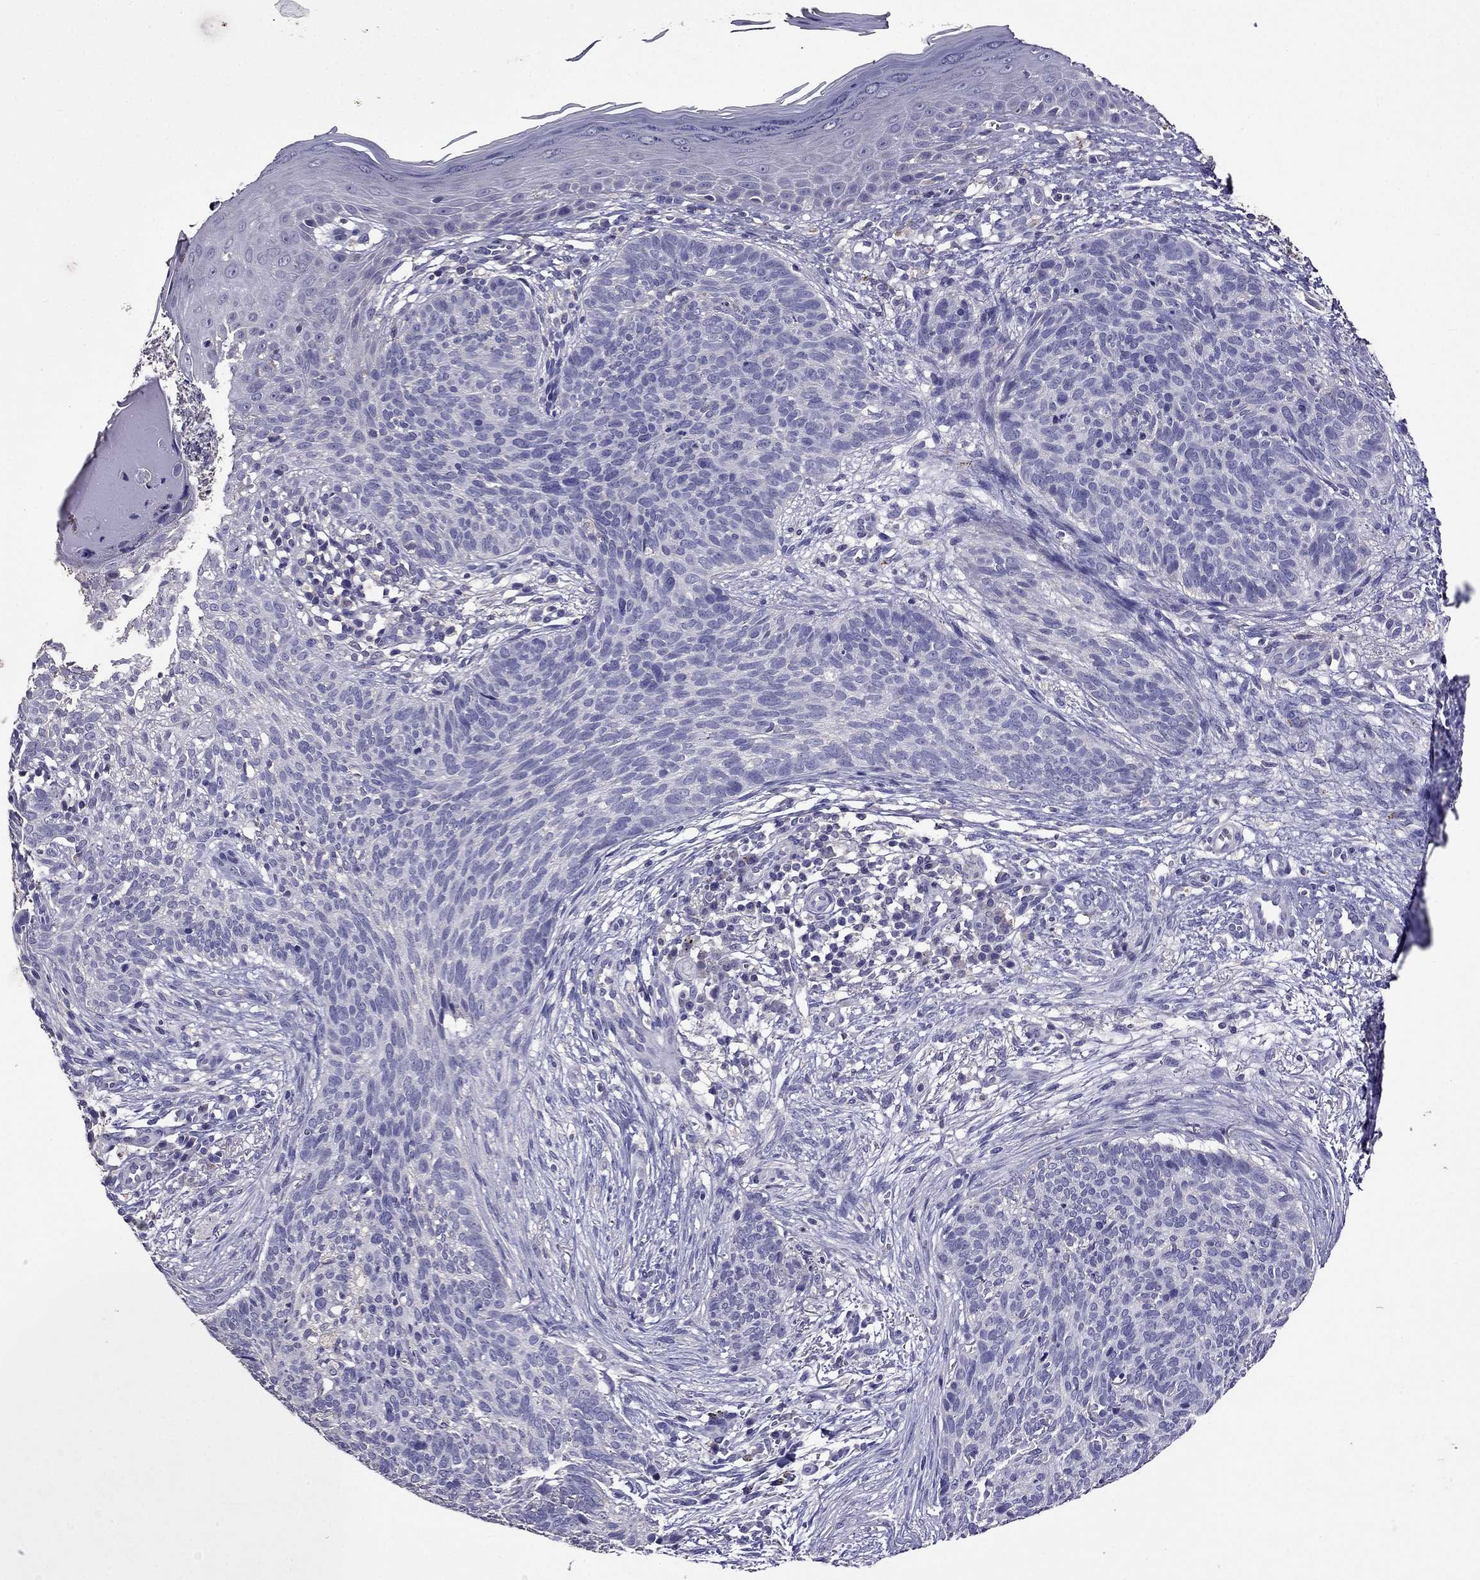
{"staining": {"intensity": "negative", "quantity": "none", "location": "none"}, "tissue": "skin cancer", "cell_type": "Tumor cells", "image_type": "cancer", "snomed": [{"axis": "morphology", "description": "Basal cell carcinoma"}, {"axis": "topography", "description": "Skin"}], "caption": "Micrograph shows no significant protein expression in tumor cells of skin cancer (basal cell carcinoma).", "gene": "NKX3-1", "patient": {"sex": "male", "age": 64}}